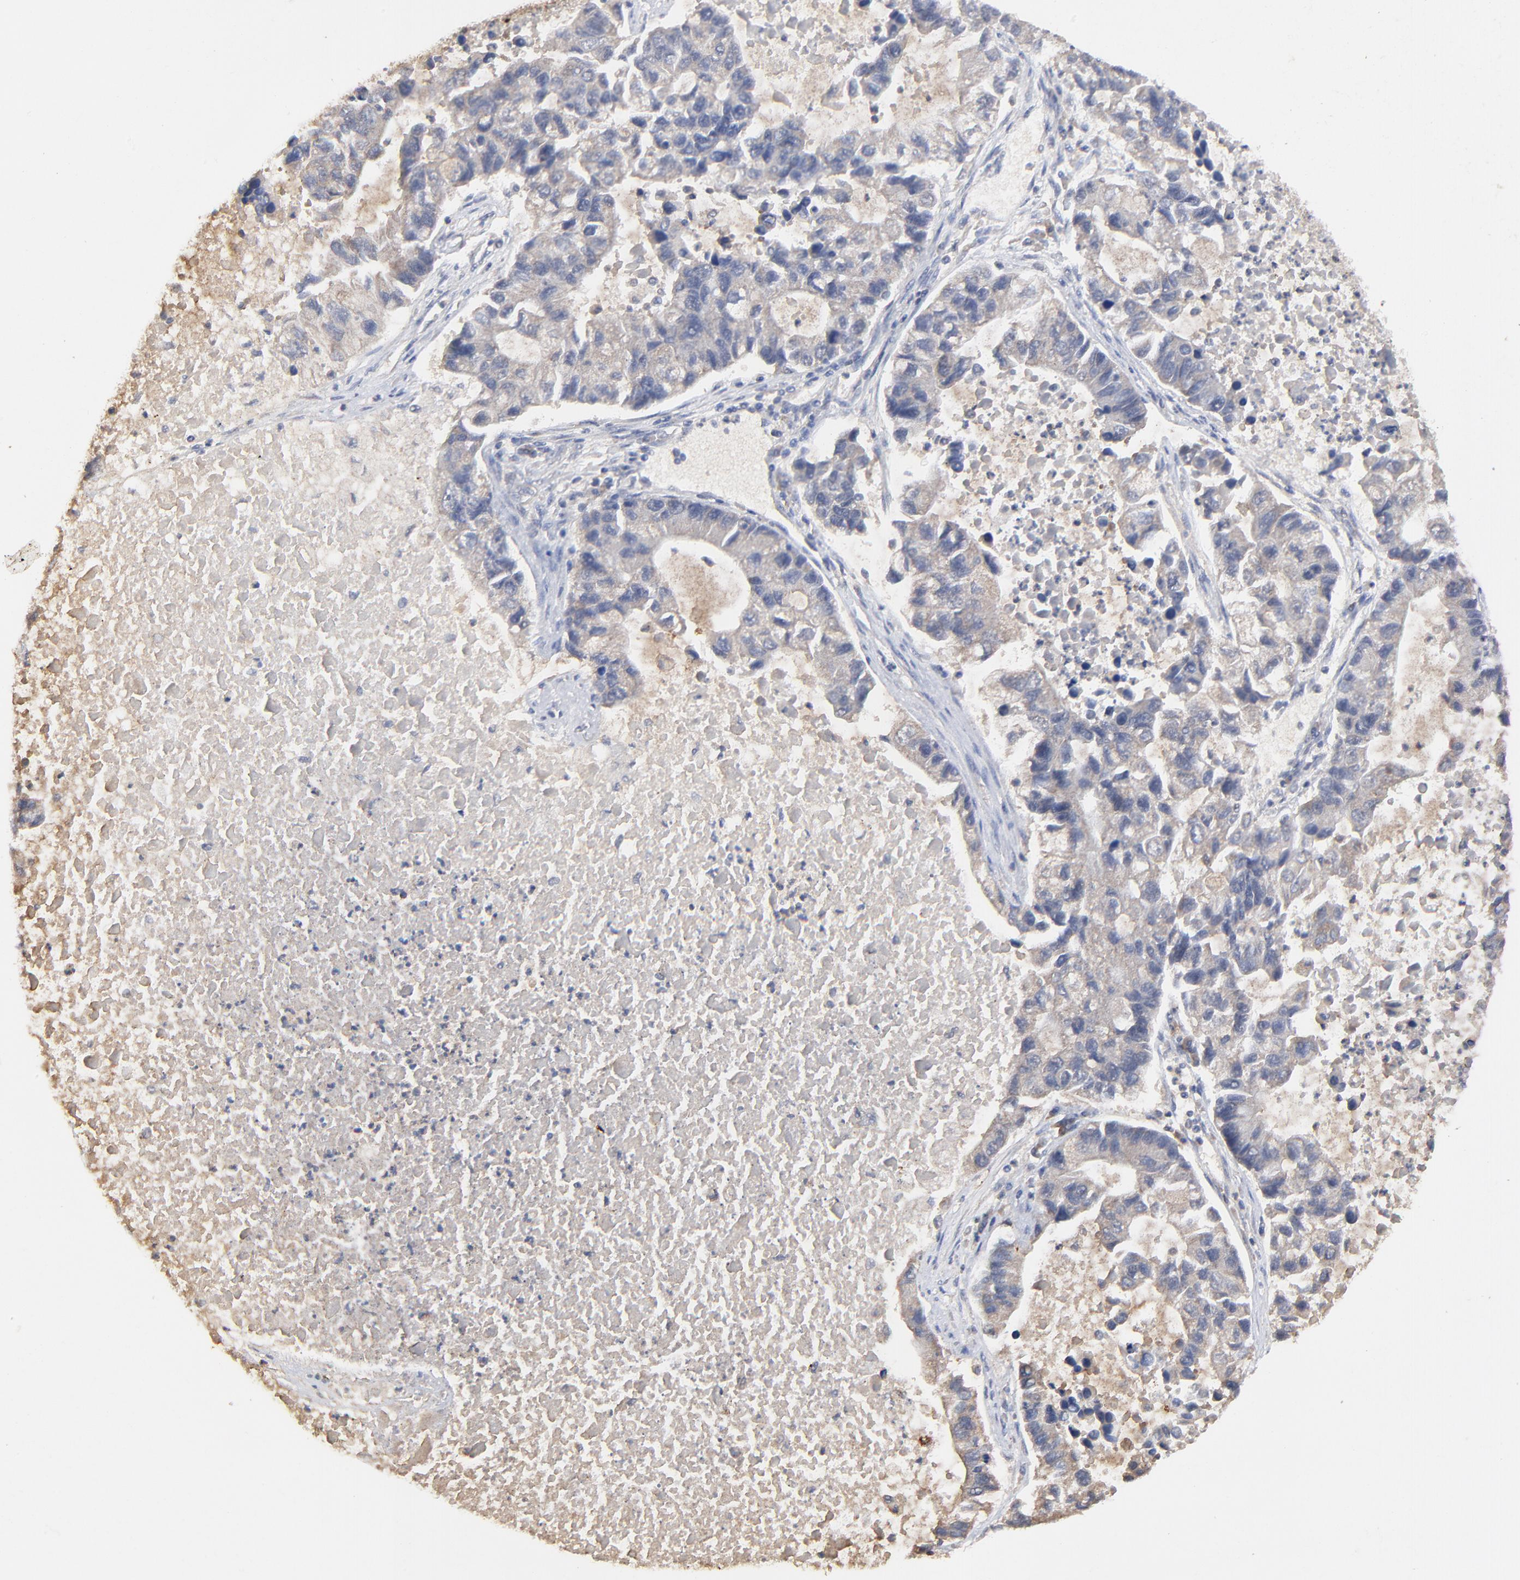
{"staining": {"intensity": "weak", "quantity": ">75%", "location": "cytoplasmic/membranous"}, "tissue": "lung cancer", "cell_type": "Tumor cells", "image_type": "cancer", "snomed": [{"axis": "morphology", "description": "Adenocarcinoma, NOS"}, {"axis": "topography", "description": "Lung"}], "caption": "Human lung cancer (adenocarcinoma) stained with a protein marker exhibits weak staining in tumor cells.", "gene": "LGALS3", "patient": {"sex": "female", "age": 51}}